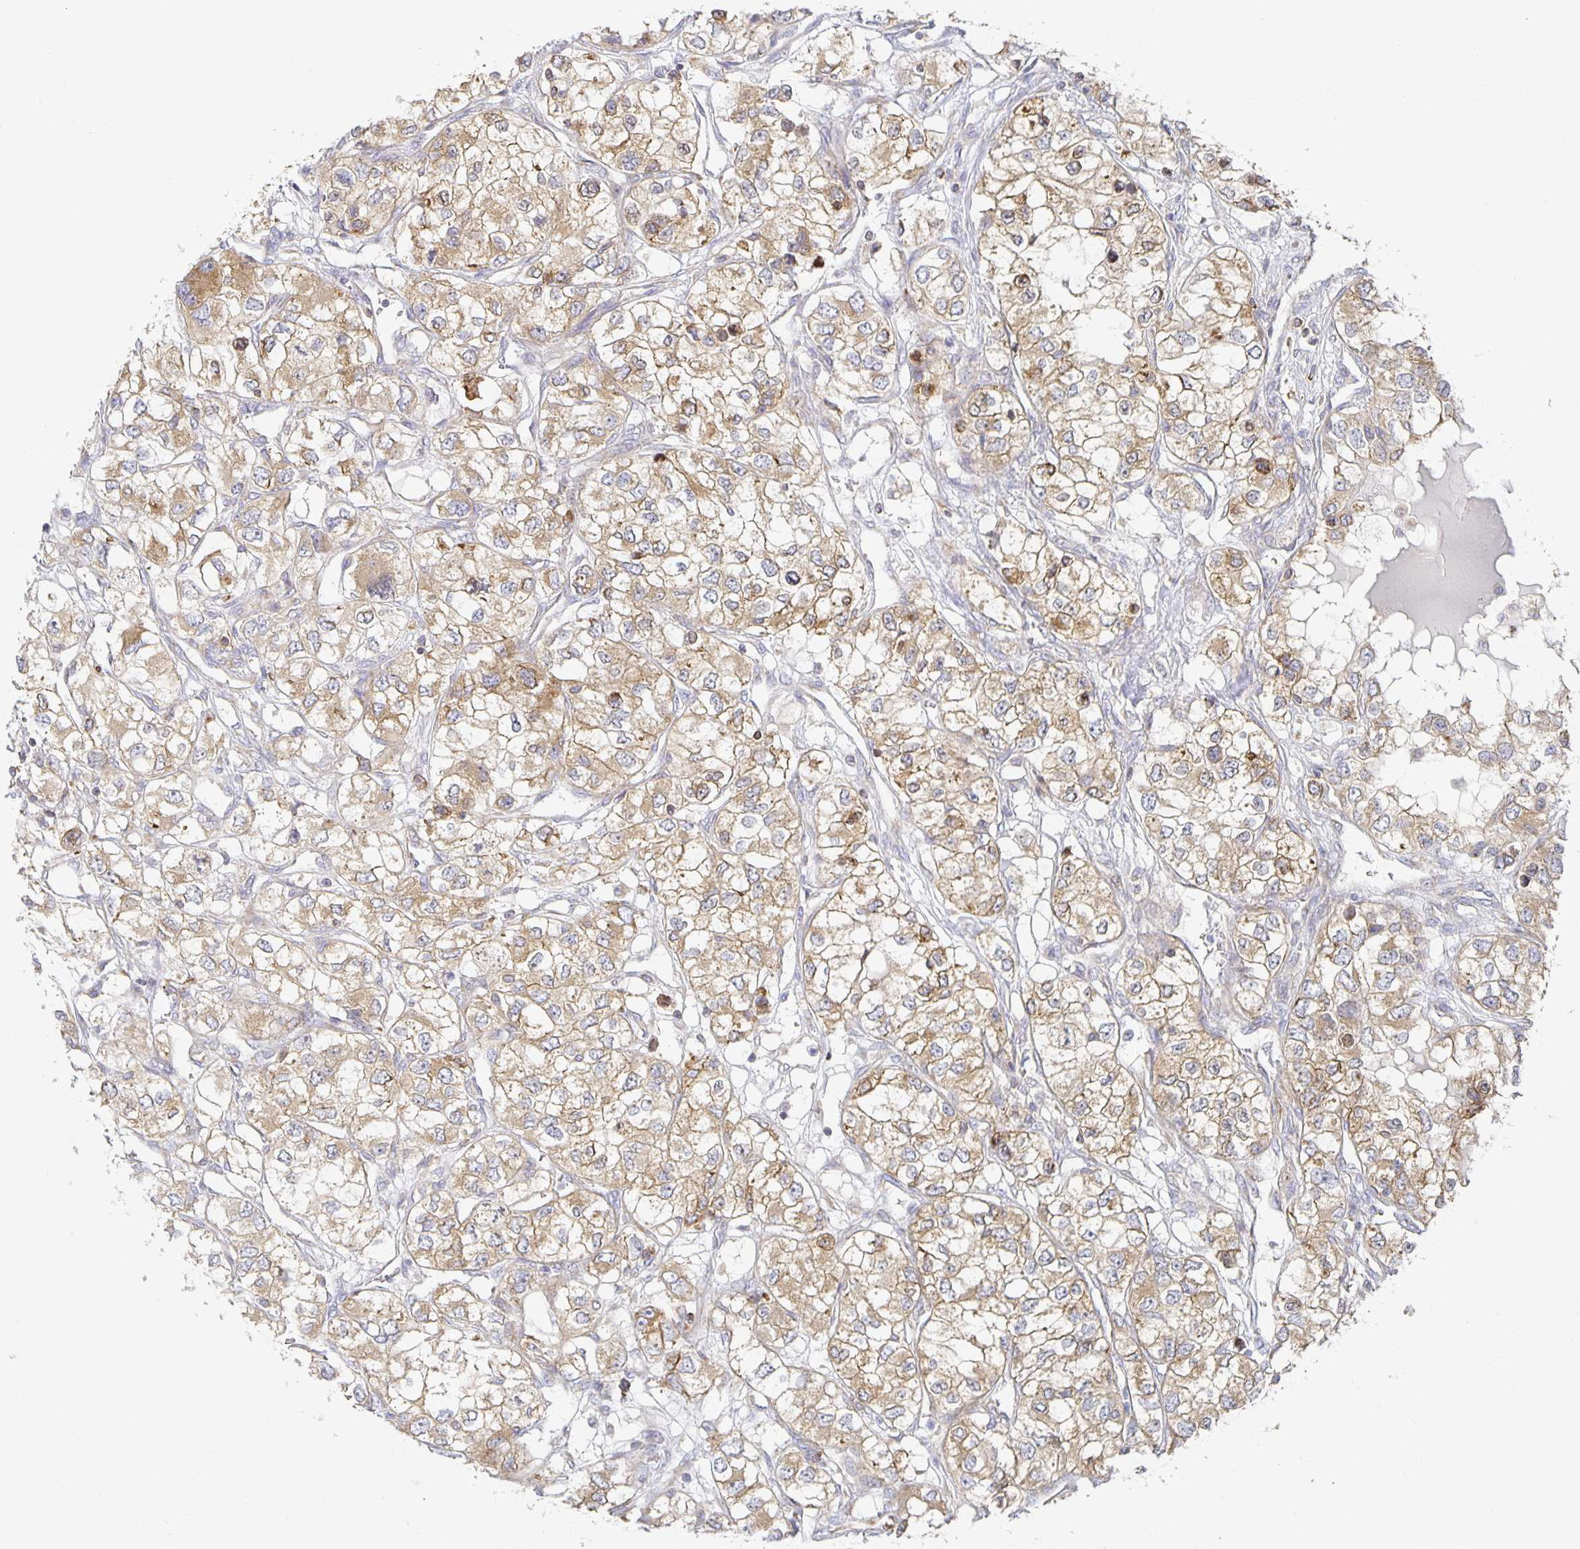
{"staining": {"intensity": "moderate", "quantity": ">75%", "location": "cytoplasmic/membranous"}, "tissue": "renal cancer", "cell_type": "Tumor cells", "image_type": "cancer", "snomed": [{"axis": "morphology", "description": "Adenocarcinoma, NOS"}, {"axis": "topography", "description": "Kidney"}], "caption": "Moderate cytoplasmic/membranous positivity for a protein is present in about >75% of tumor cells of renal adenocarcinoma using immunohistochemistry (IHC).", "gene": "NOMO1", "patient": {"sex": "female", "age": 59}}